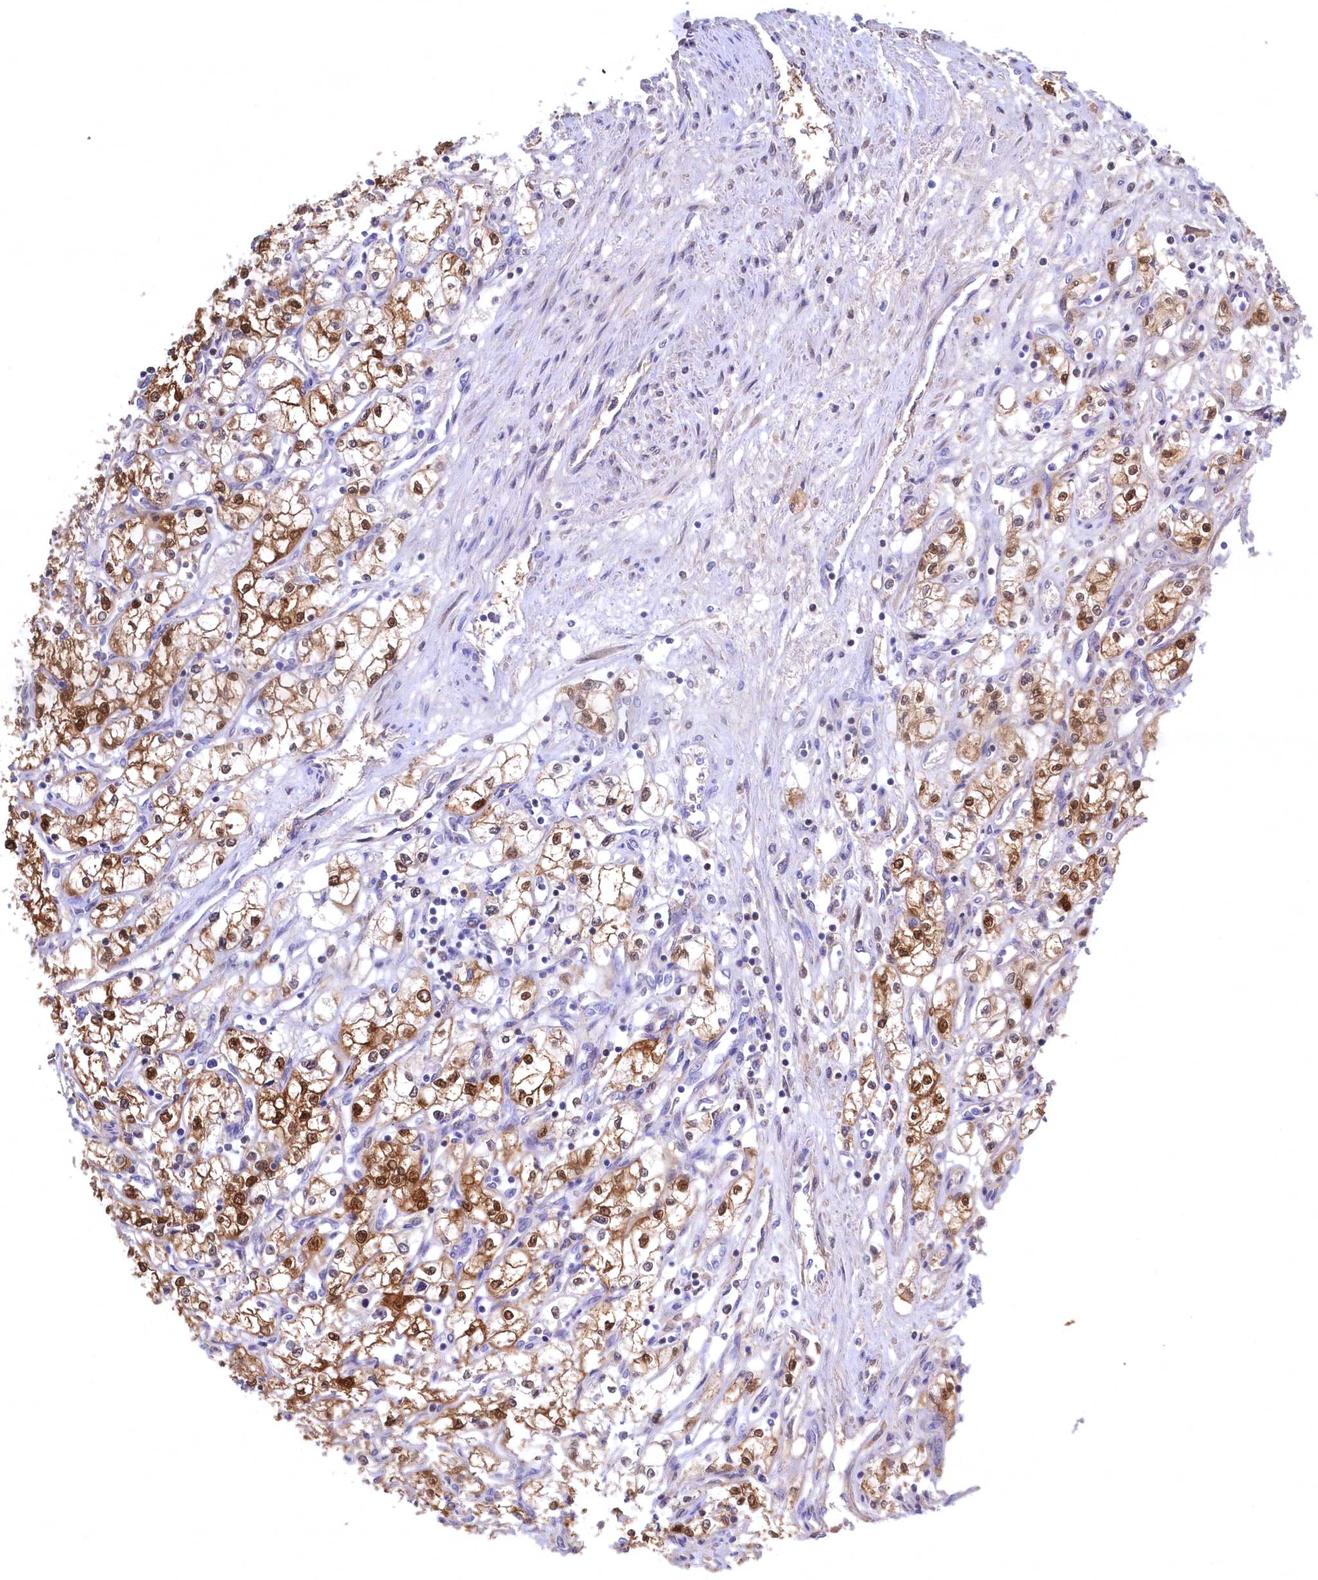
{"staining": {"intensity": "moderate", "quantity": ">75%", "location": "cytoplasmic/membranous,nuclear"}, "tissue": "renal cancer", "cell_type": "Tumor cells", "image_type": "cancer", "snomed": [{"axis": "morphology", "description": "Adenocarcinoma, NOS"}, {"axis": "topography", "description": "Kidney"}], "caption": "This is an image of immunohistochemistry (IHC) staining of renal adenocarcinoma, which shows moderate positivity in the cytoplasmic/membranous and nuclear of tumor cells.", "gene": "C11orf54", "patient": {"sex": "male", "age": 59}}